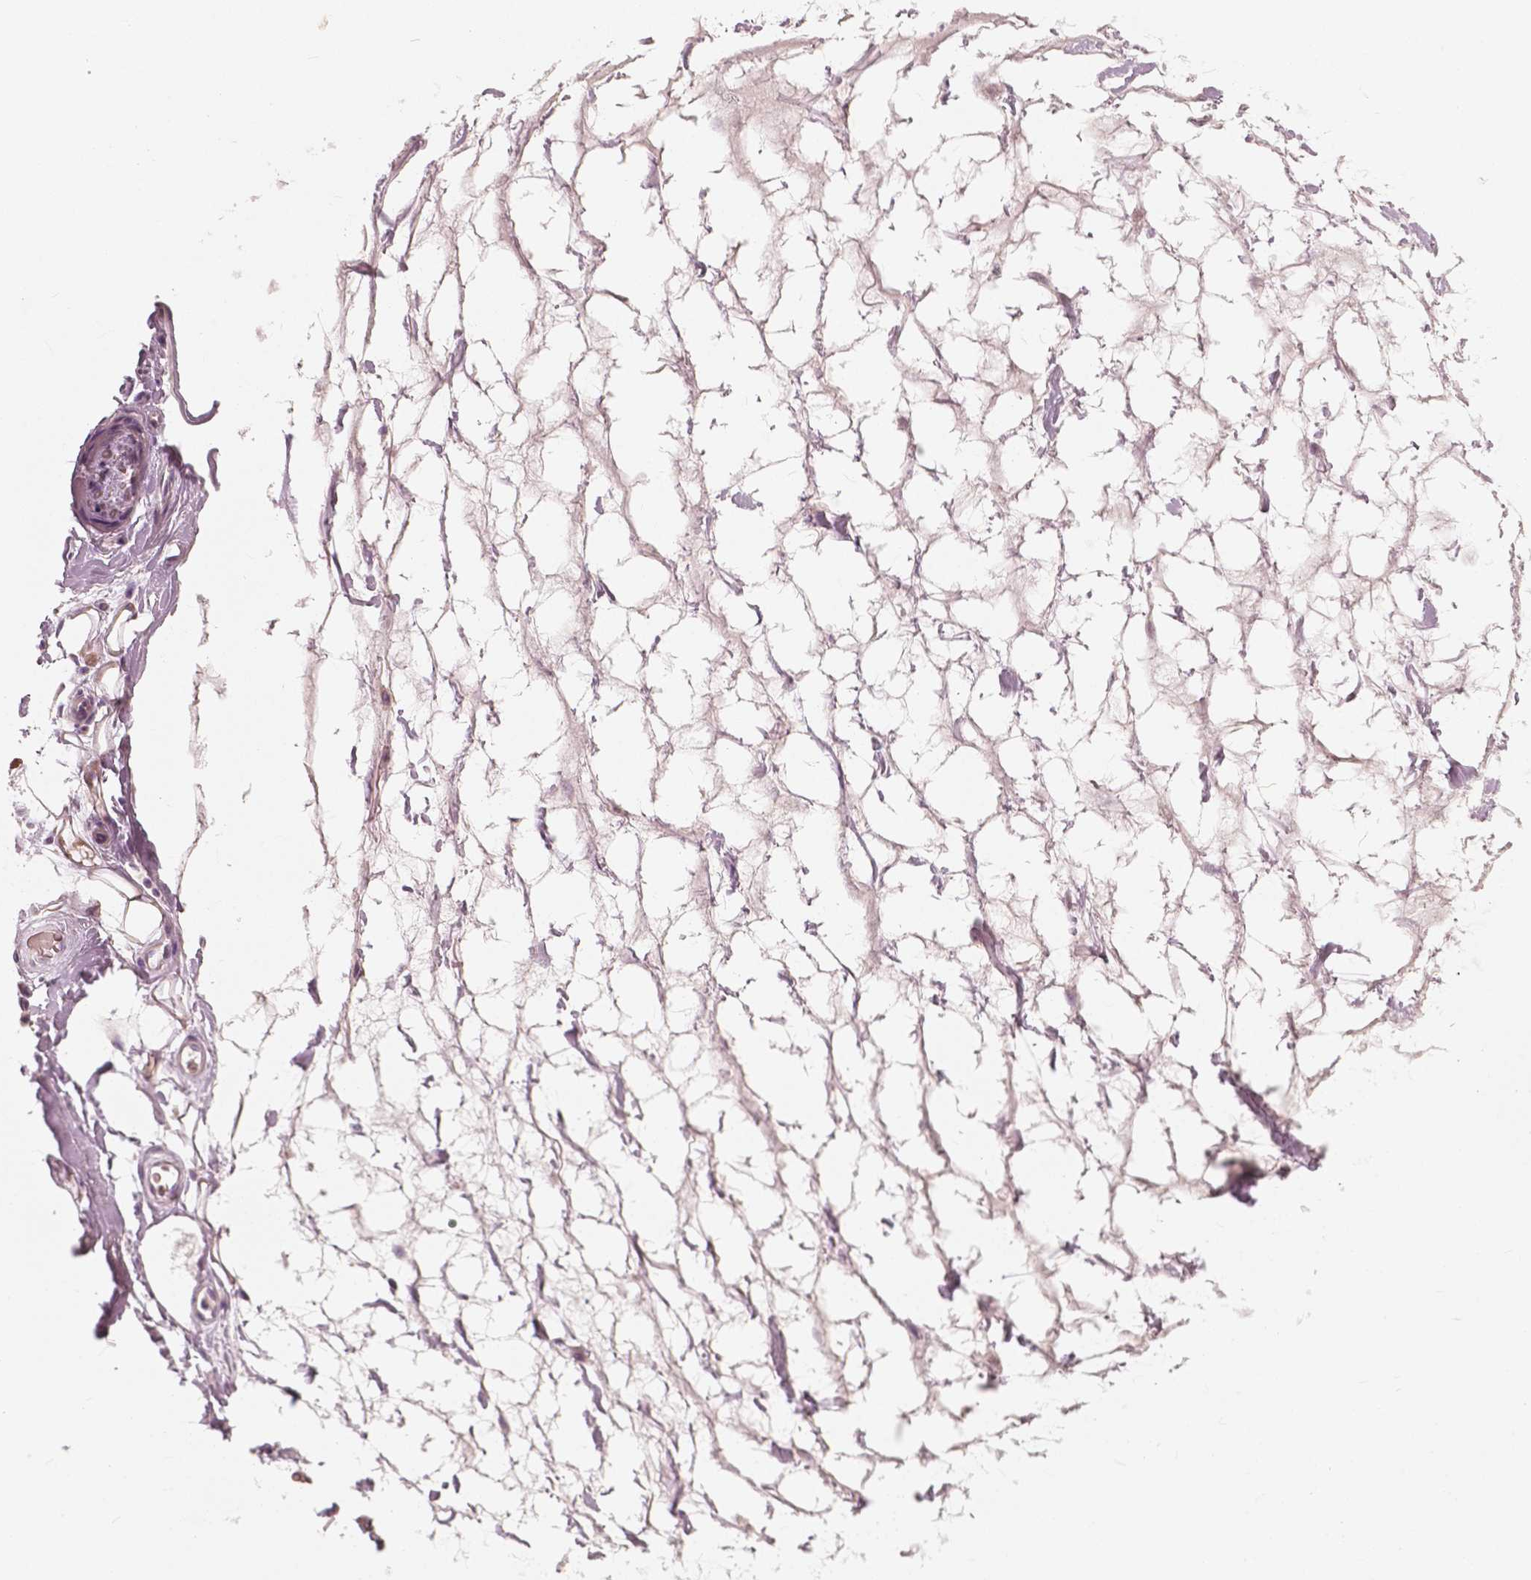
{"staining": {"intensity": "weak", "quantity": ">75%", "location": "cytoplasmic/membranous"}, "tissue": "adipose tissue", "cell_type": "Adipocytes", "image_type": "normal", "snomed": [{"axis": "morphology", "description": "Normal tissue, NOS"}, {"axis": "topography", "description": "Lymph node"}, {"axis": "topography", "description": "Cartilage tissue"}, {"axis": "topography", "description": "Nasopharynx"}], "caption": "Adipose tissue stained with DAB (3,3'-diaminobenzidine) immunohistochemistry exhibits low levels of weak cytoplasmic/membranous expression in approximately >75% of adipocytes.", "gene": "SAT2", "patient": {"sex": "male", "age": 63}}